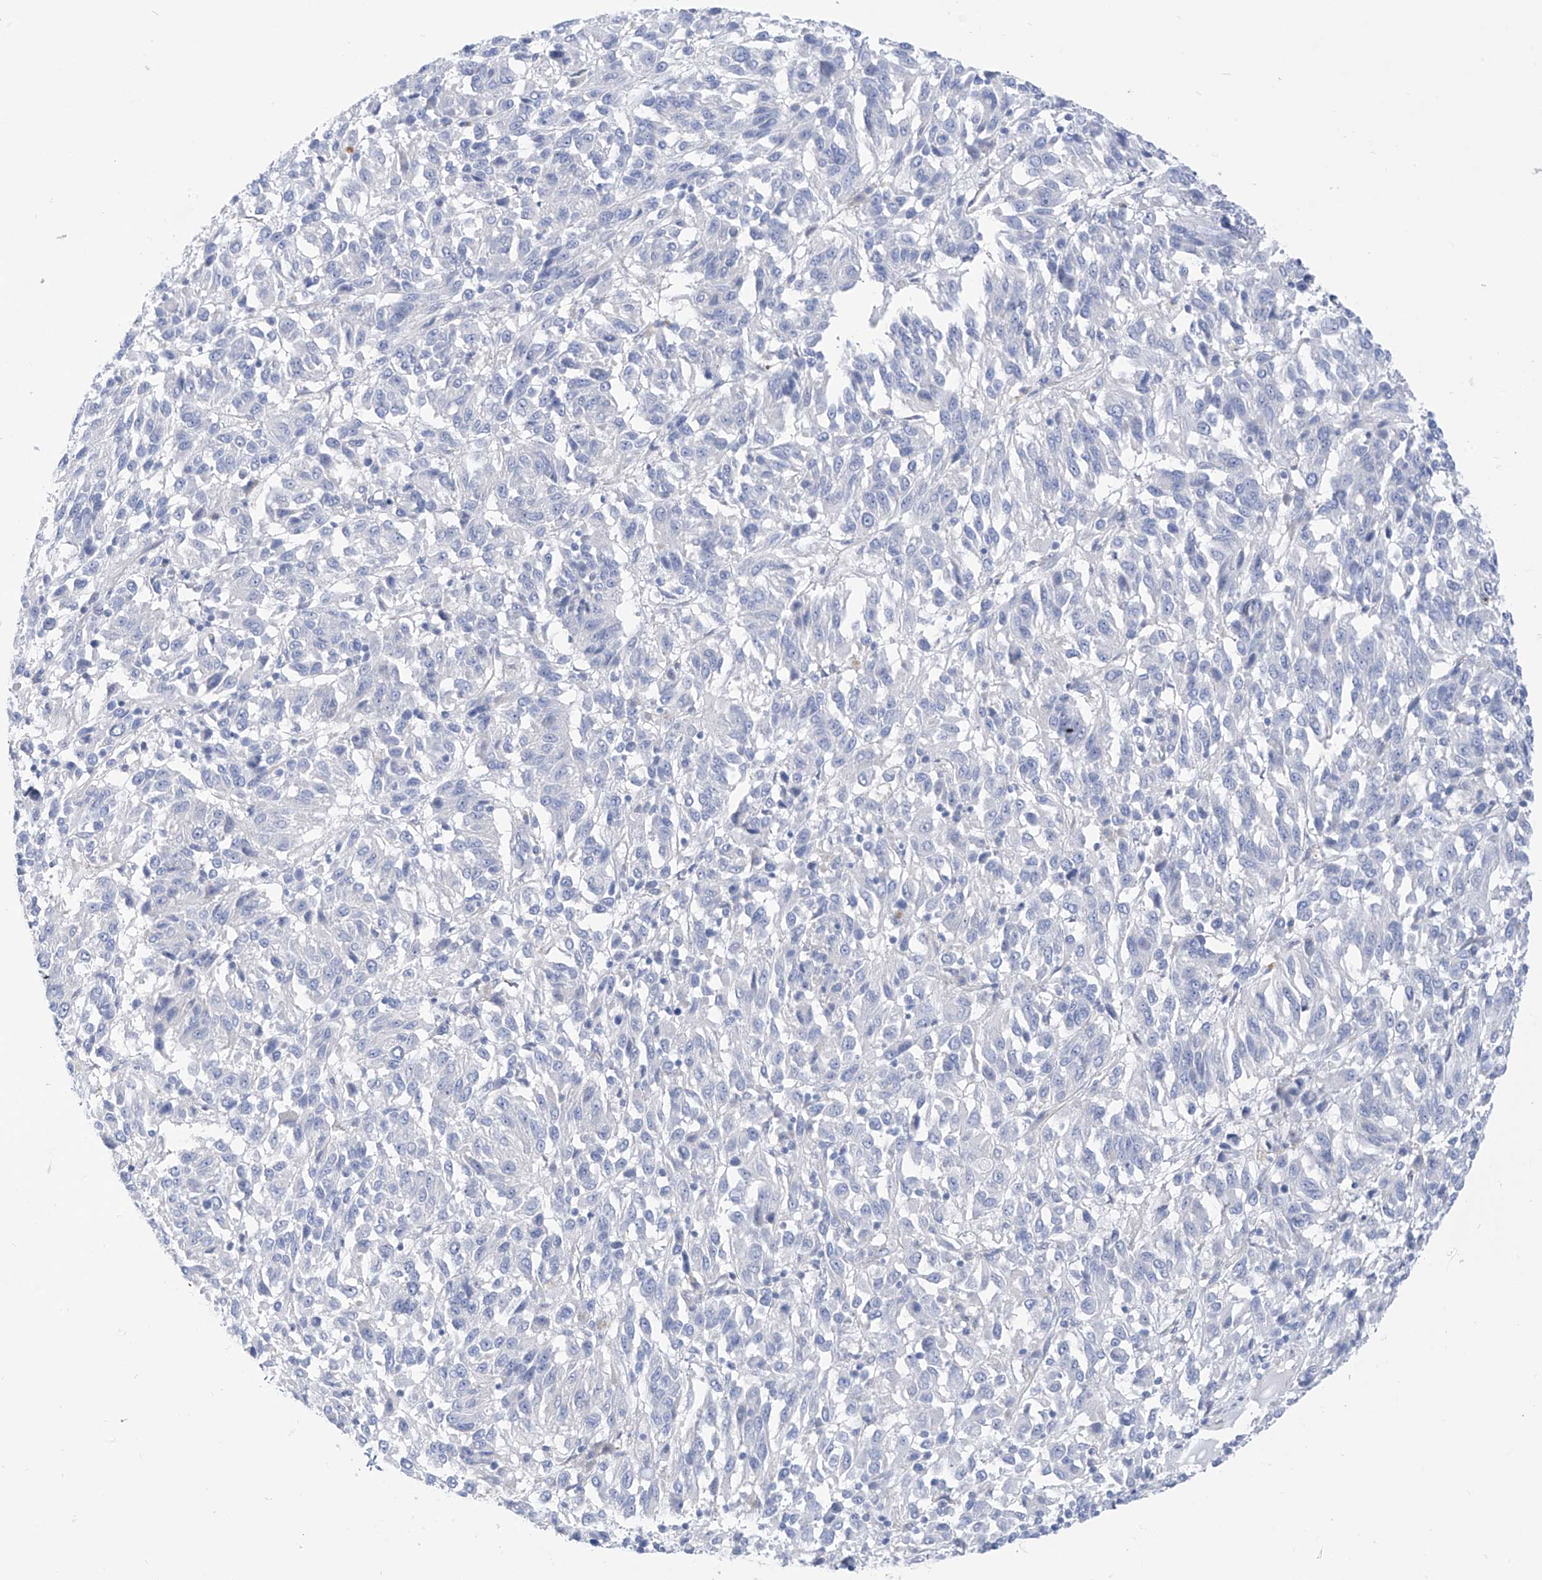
{"staining": {"intensity": "negative", "quantity": "none", "location": "none"}, "tissue": "melanoma", "cell_type": "Tumor cells", "image_type": "cancer", "snomed": [{"axis": "morphology", "description": "Malignant melanoma, NOS"}, {"axis": "topography", "description": "Skin"}], "caption": "A histopathology image of melanoma stained for a protein shows no brown staining in tumor cells.", "gene": "PIK3C2B", "patient": {"sex": "female", "age": 82}}